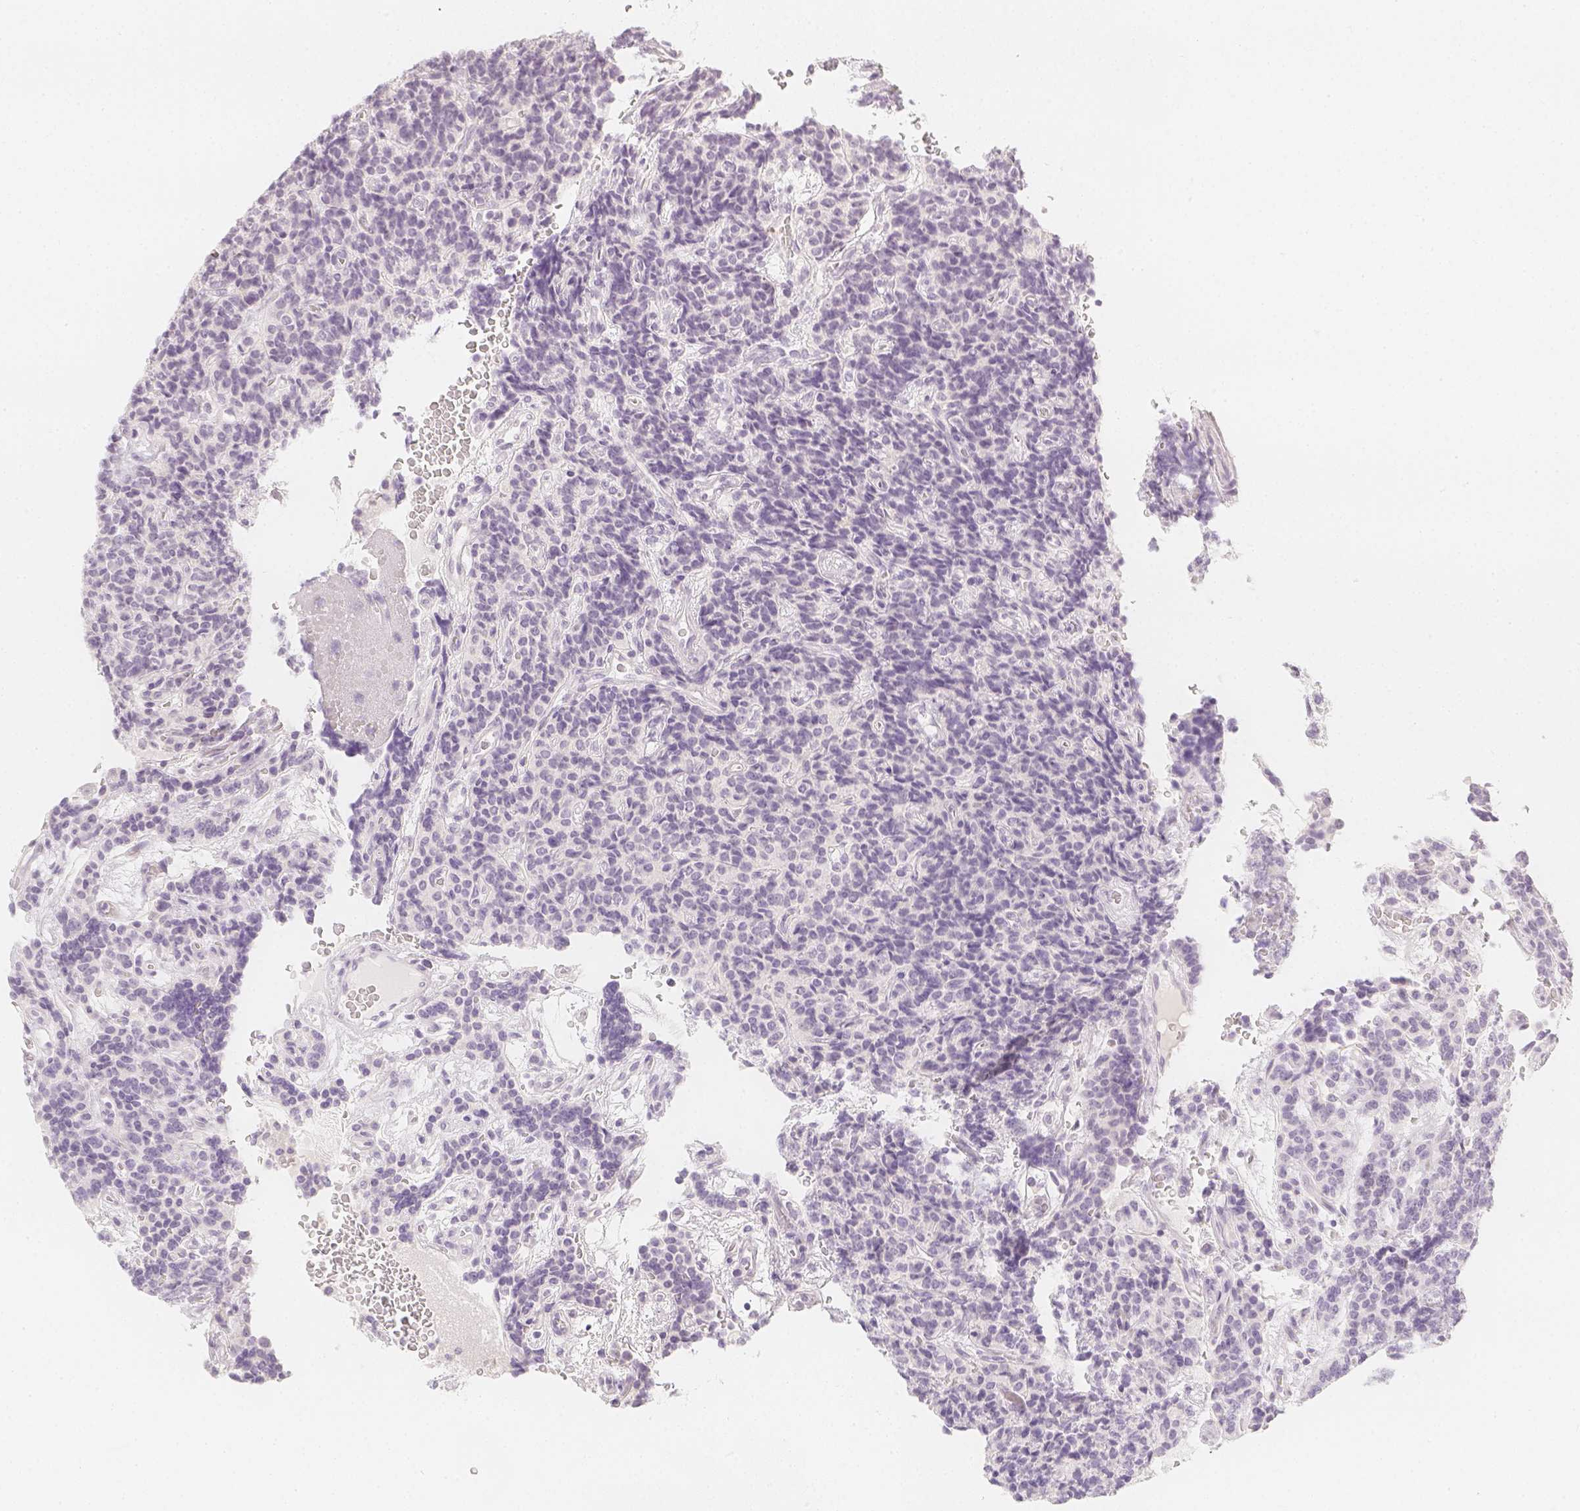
{"staining": {"intensity": "negative", "quantity": "none", "location": "none"}, "tissue": "carcinoid", "cell_type": "Tumor cells", "image_type": "cancer", "snomed": [{"axis": "morphology", "description": "Carcinoid, malignant, NOS"}, {"axis": "topography", "description": "Pancreas"}], "caption": "Immunohistochemistry (IHC) histopathology image of neoplastic tissue: carcinoid stained with DAB shows no significant protein staining in tumor cells. (IHC, brightfield microscopy, high magnification).", "gene": "SLC18A1", "patient": {"sex": "male", "age": 36}}